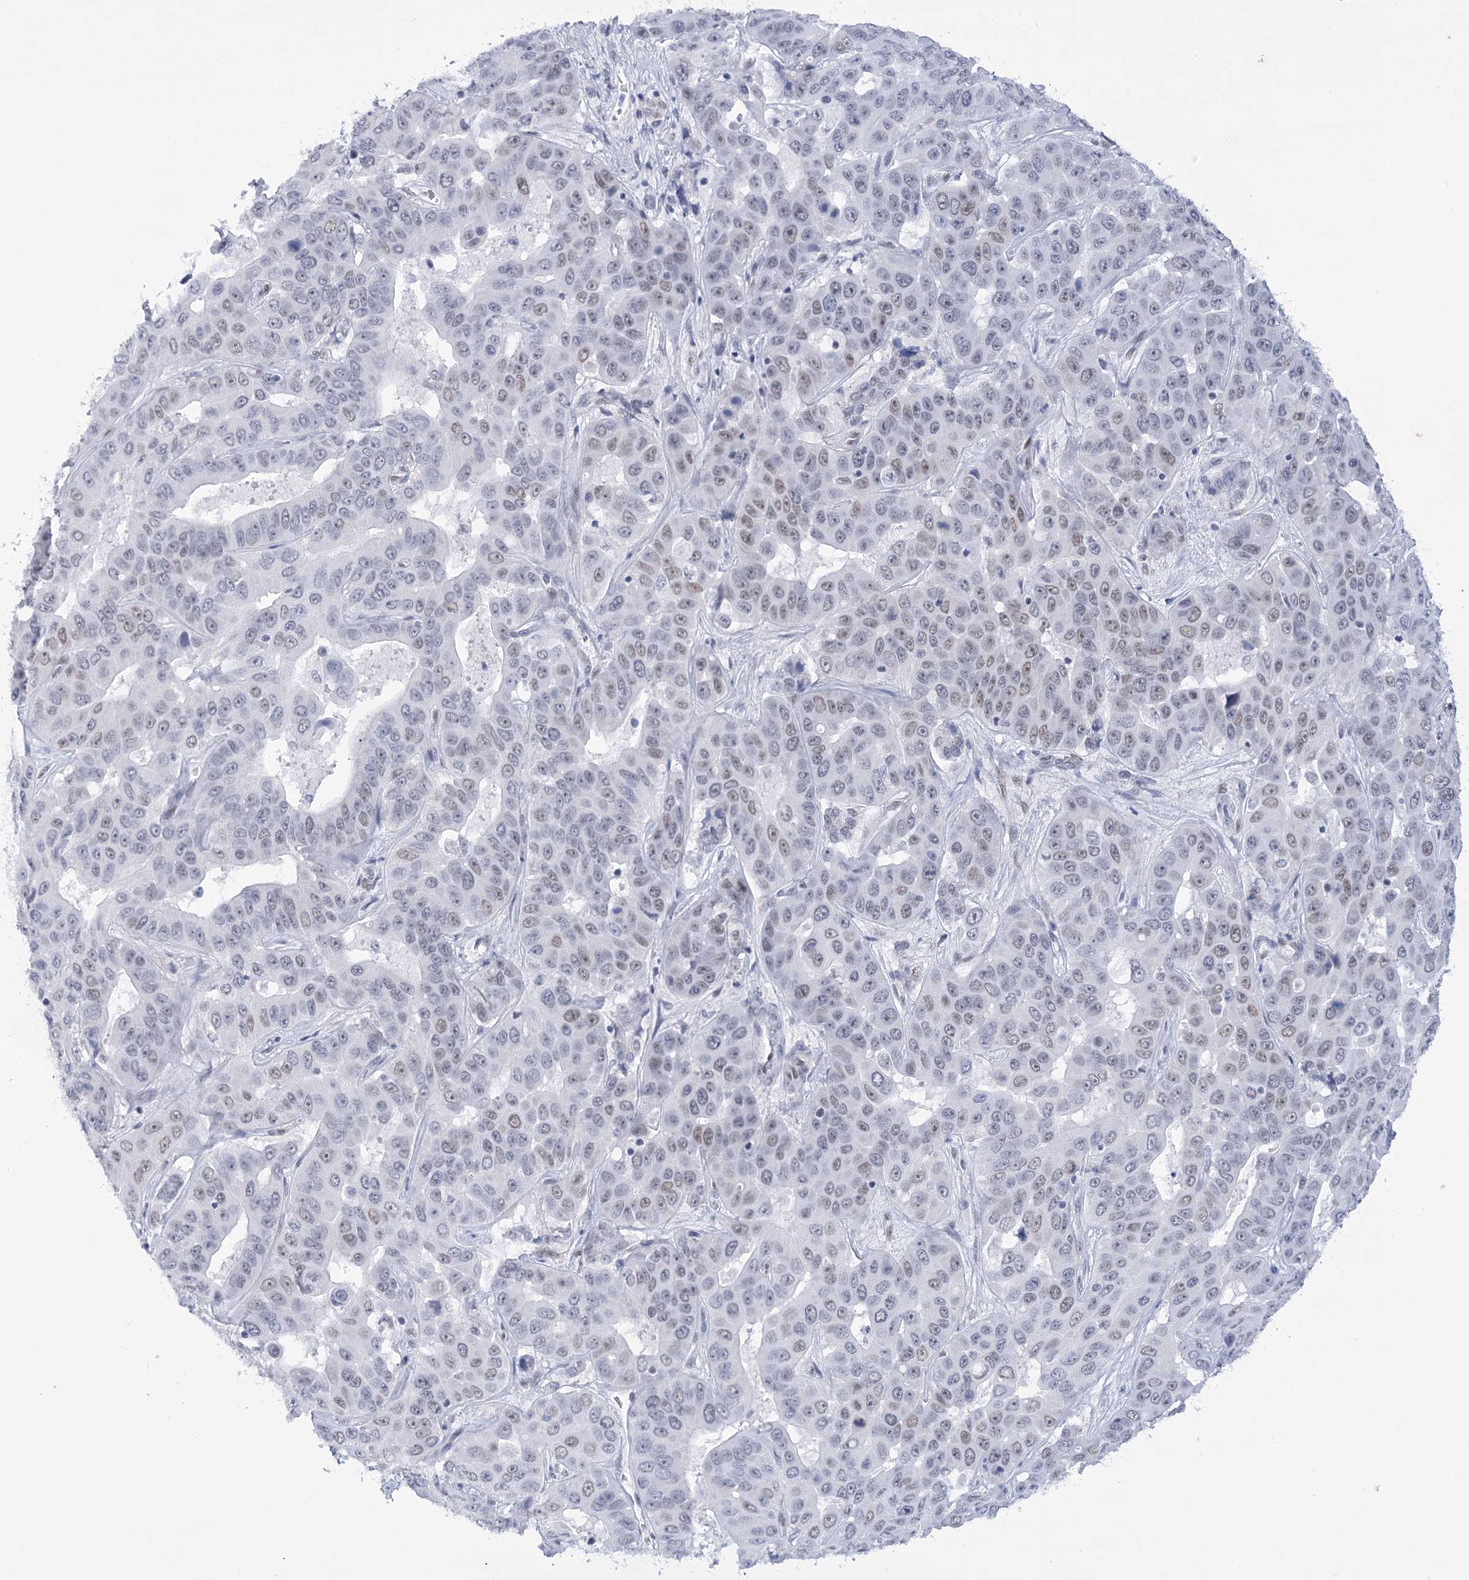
{"staining": {"intensity": "negative", "quantity": "none", "location": "none"}, "tissue": "liver cancer", "cell_type": "Tumor cells", "image_type": "cancer", "snomed": [{"axis": "morphology", "description": "Cholangiocarcinoma"}, {"axis": "topography", "description": "Liver"}], "caption": "Immunohistochemistry image of neoplastic tissue: human liver cancer (cholangiocarcinoma) stained with DAB (3,3'-diaminobenzidine) exhibits no significant protein positivity in tumor cells.", "gene": "HNRNPA0", "patient": {"sex": "female", "age": 52}}